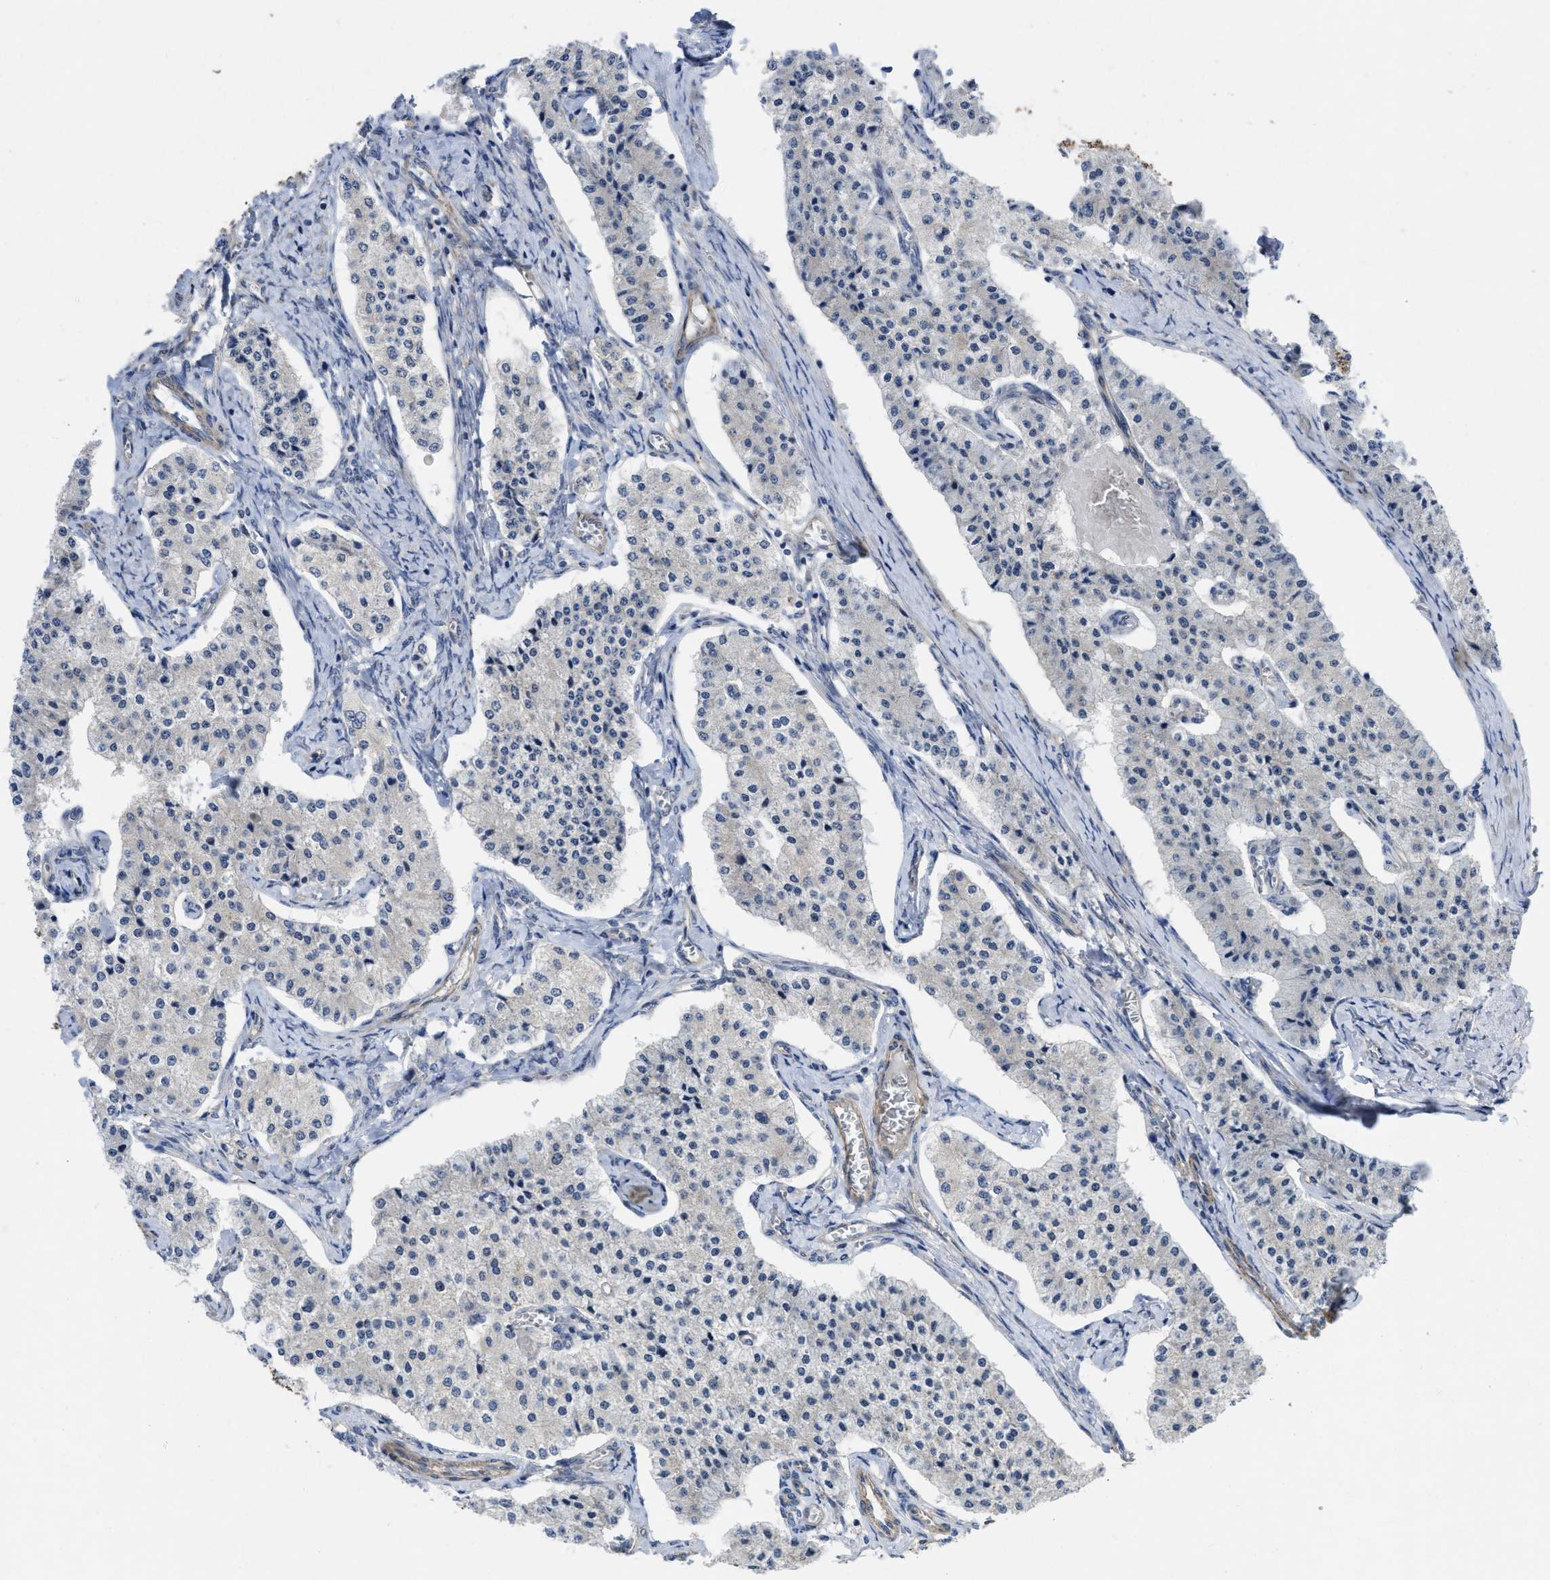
{"staining": {"intensity": "negative", "quantity": "none", "location": "none"}, "tissue": "carcinoid", "cell_type": "Tumor cells", "image_type": "cancer", "snomed": [{"axis": "morphology", "description": "Carcinoid, malignant, NOS"}, {"axis": "topography", "description": "Colon"}], "caption": "Carcinoid was stained to show a protein in brown. There is no significant expression in tumor cells. Nuclei are stained in blue.", "gene": "ARHGEF26", "patient": {"sex": "female", "age": 52}}